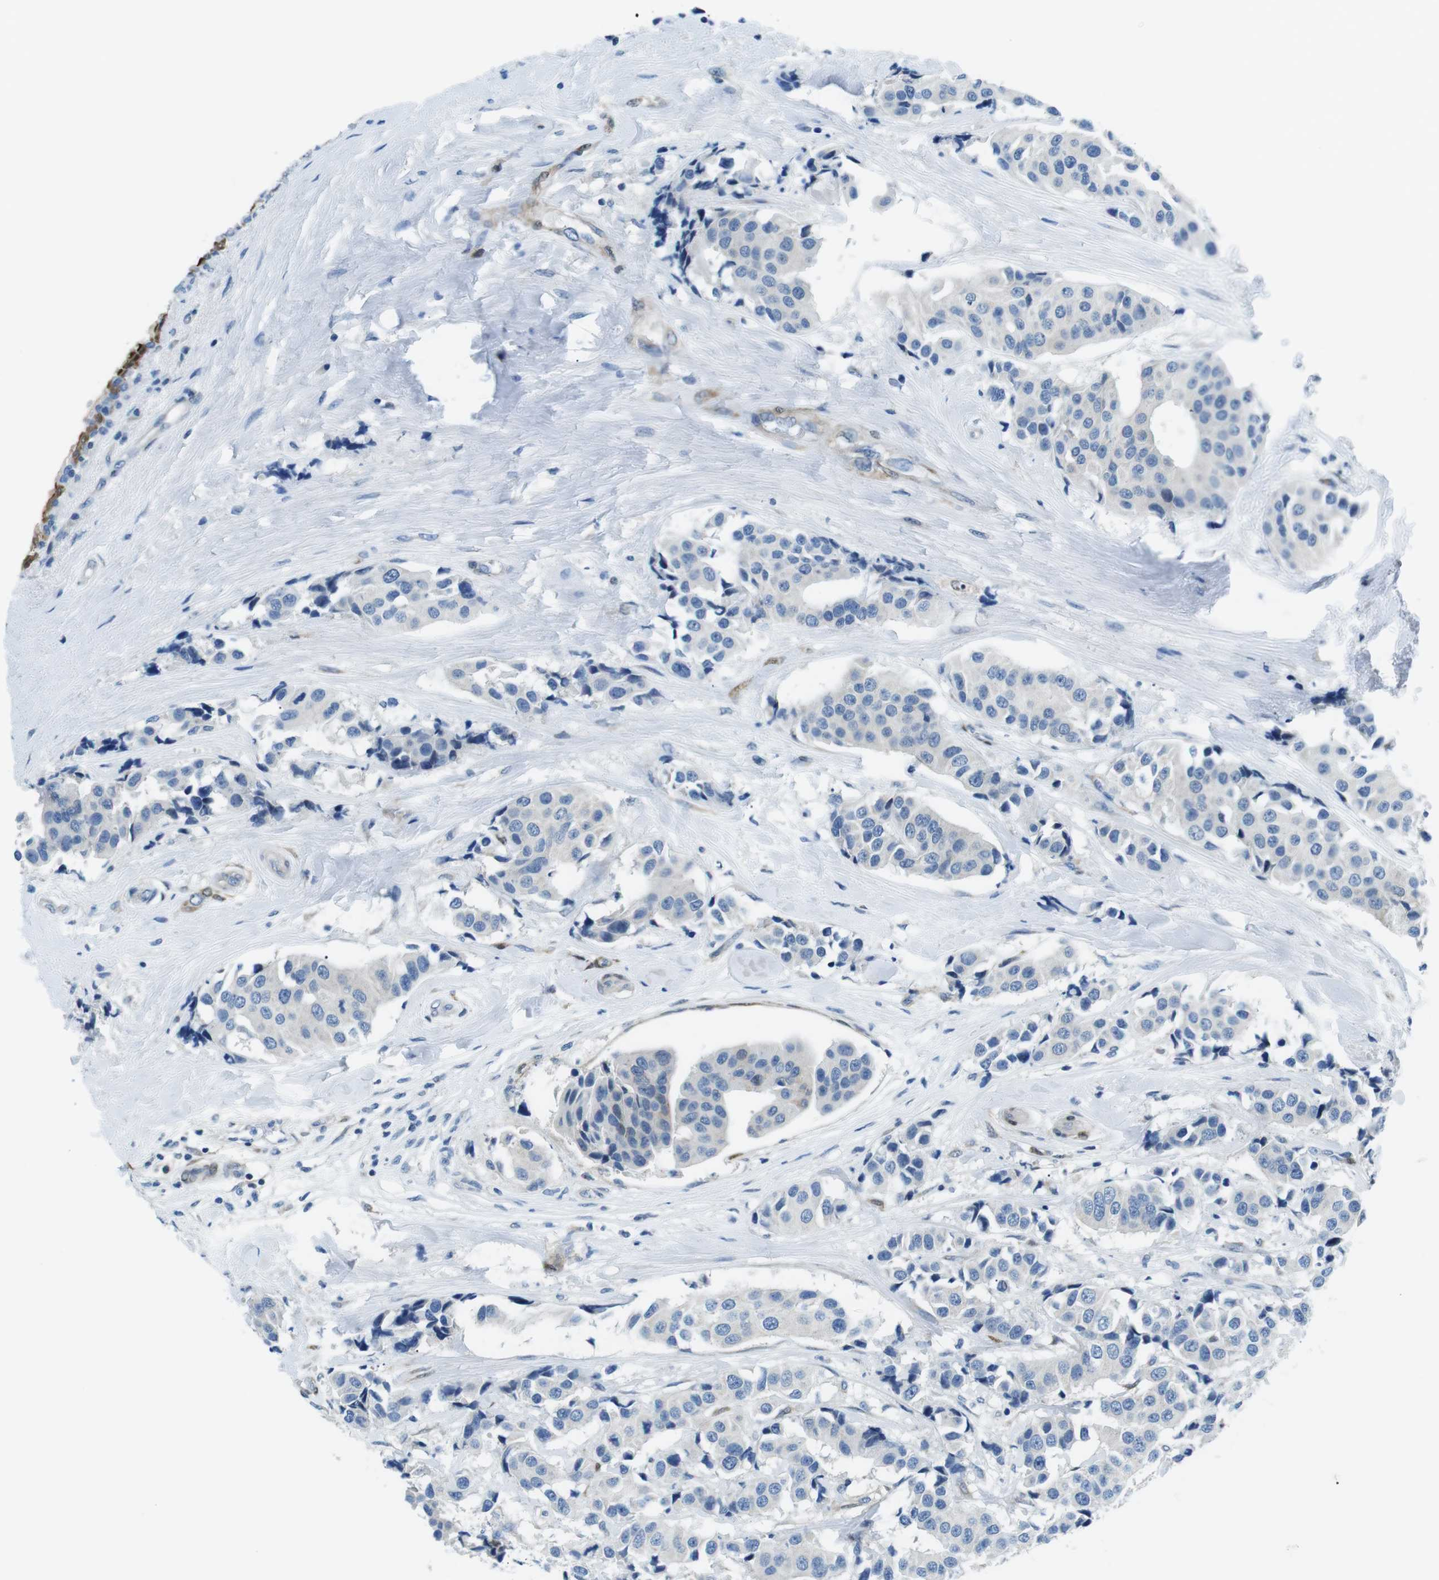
{"staining": {"intensity": "negative", "quantity": "none", "location": "none"}, "tissue": "breast cancer", "cell_type": "Tumor cells", "image_type": "cancer", "snomed": [{"axis": "morphology", "description": "Normal tissue, NOS"}, {"axis": "morphology", "description": "Duct carcinoma"}, {"axis": "topography", "description": "Breast"}], "caption": "This is an IHC histopathology image of human breast cancer (invasive ductal carcinoma). There is no positivity in tumor cells.", "gene": "PHLDA1", "patient": {"sex": "female", "age": 39}}